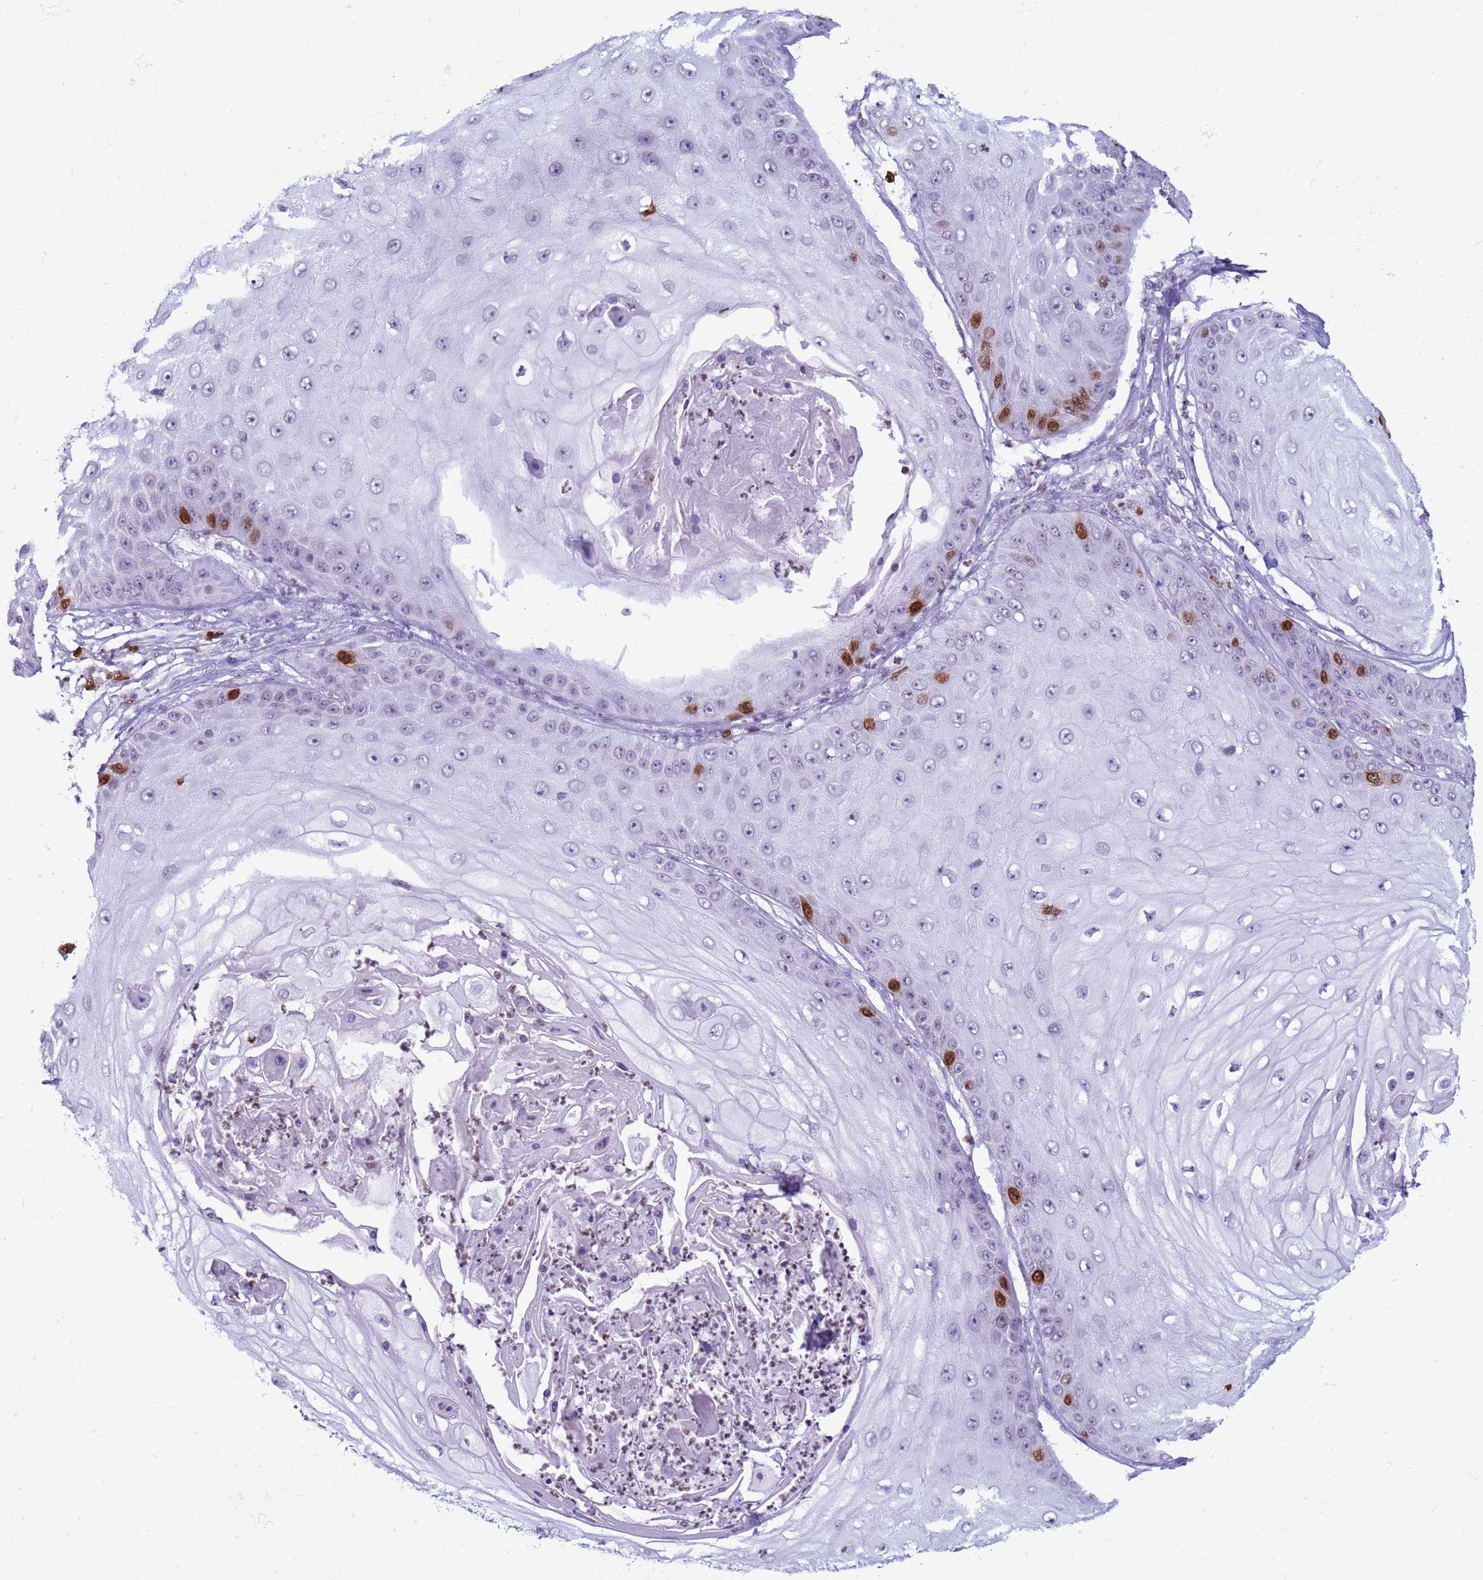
{"staining": {"intensity": "strong", "quantity": "<25%", "location": "nuclear"}, "tissue": "skin cancer", "cell_type": "Tumor cells", "image_type": "cancer", "snomed": [{"axis": "morphology", "description": "Squamous cell carcinoma, NOS"}, {"axis": "topography", "description": "Skin"}], "caption": "Protein analysis of skin squamous cell carcinoma tissue shows strong nuclear staining in about <25% of tumor cells.", "gene": "H4C8", "patient": {"sex": "male", "age": 70}}